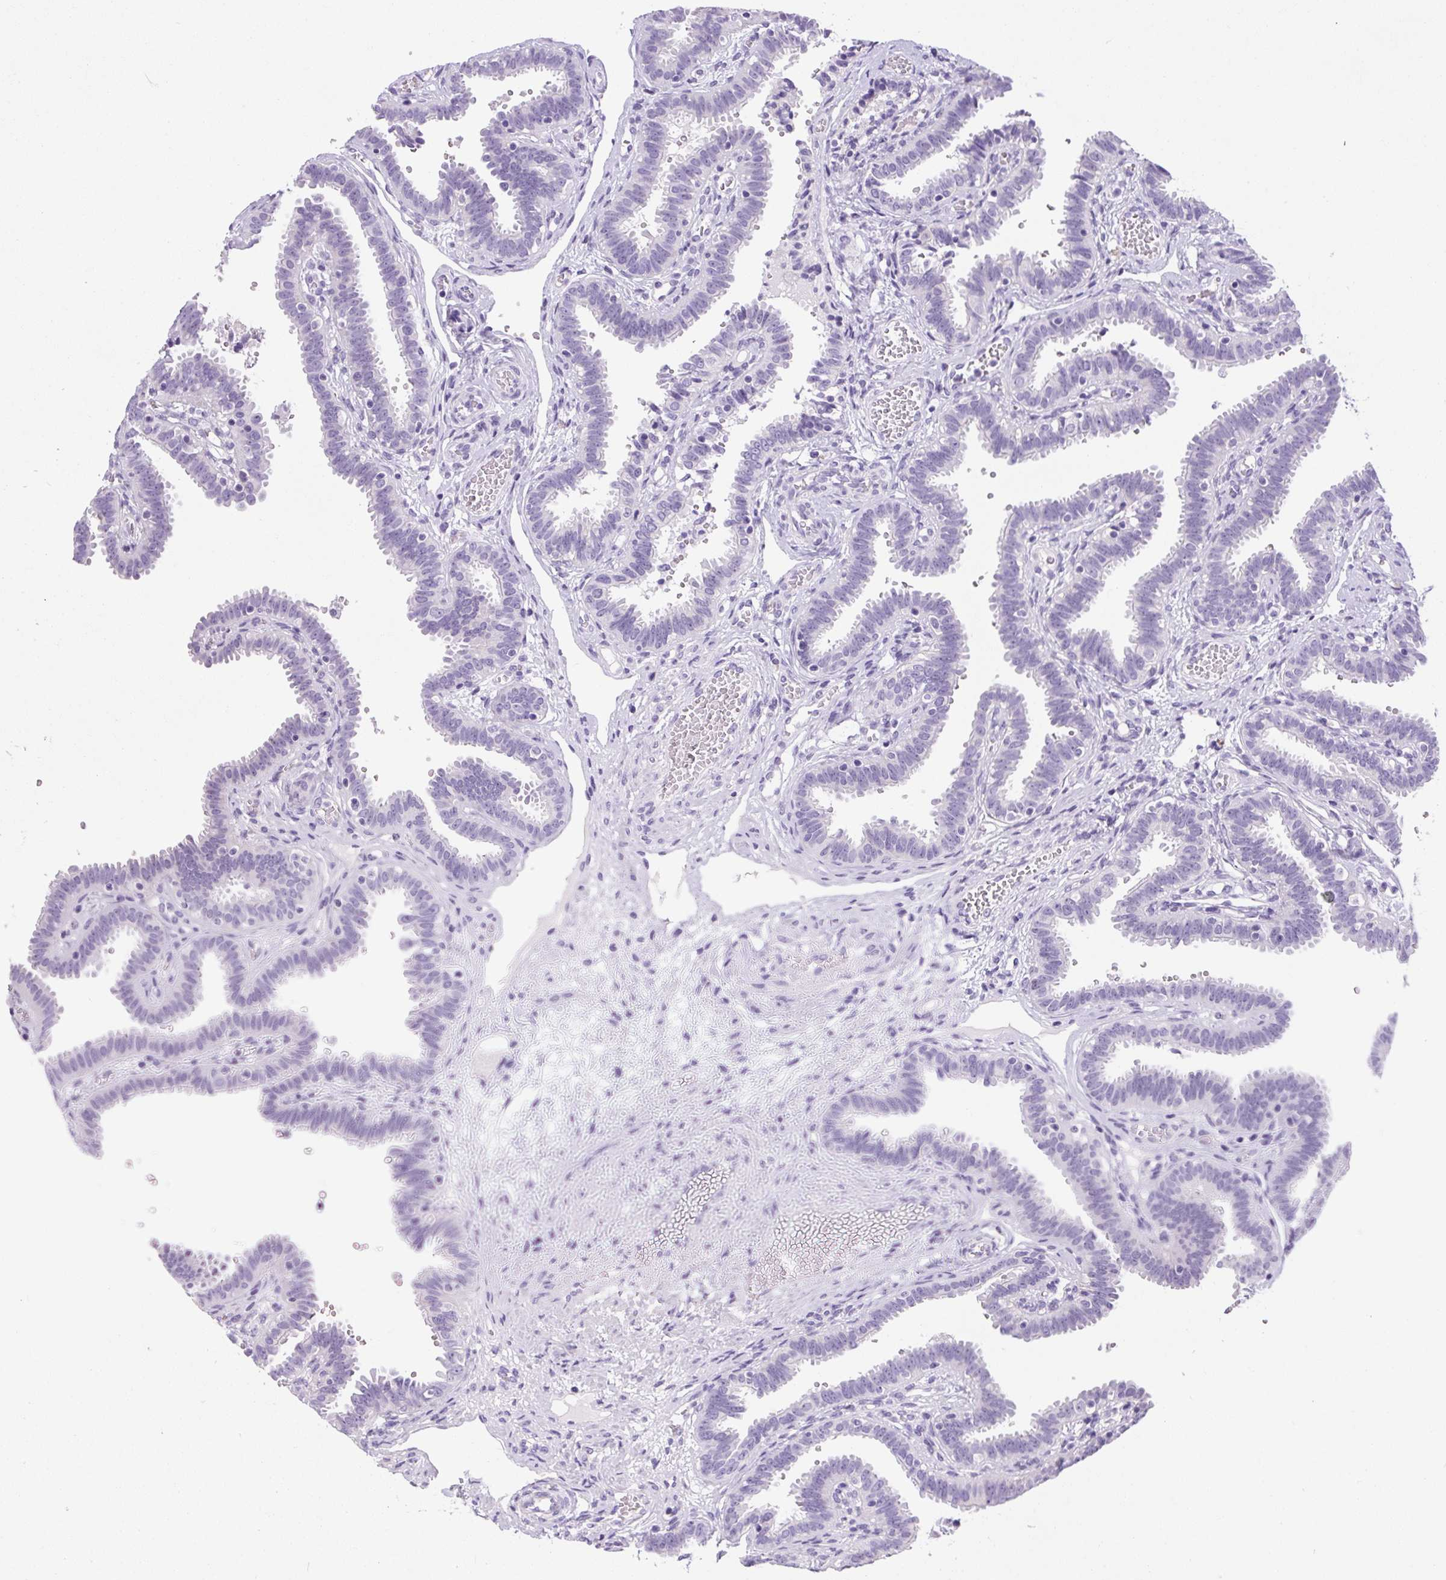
{"staining": {"intensity": "negative", "quantity": "none", "location": "none"}, "tissue": "fallopian tube", "cell_type": "Glandular cells", "image_type": "normal", "snomed": [{"axis": "morphology", "description": "Normal tissue, NOS"}, {"axis": "topography", "description": "Fallopian tube"}], "caption": "Image shows no protein expression in glandular cells of normal fallopian tube.", "gene": "CHGA", "patient": {"sex": "female", "age": 37}}